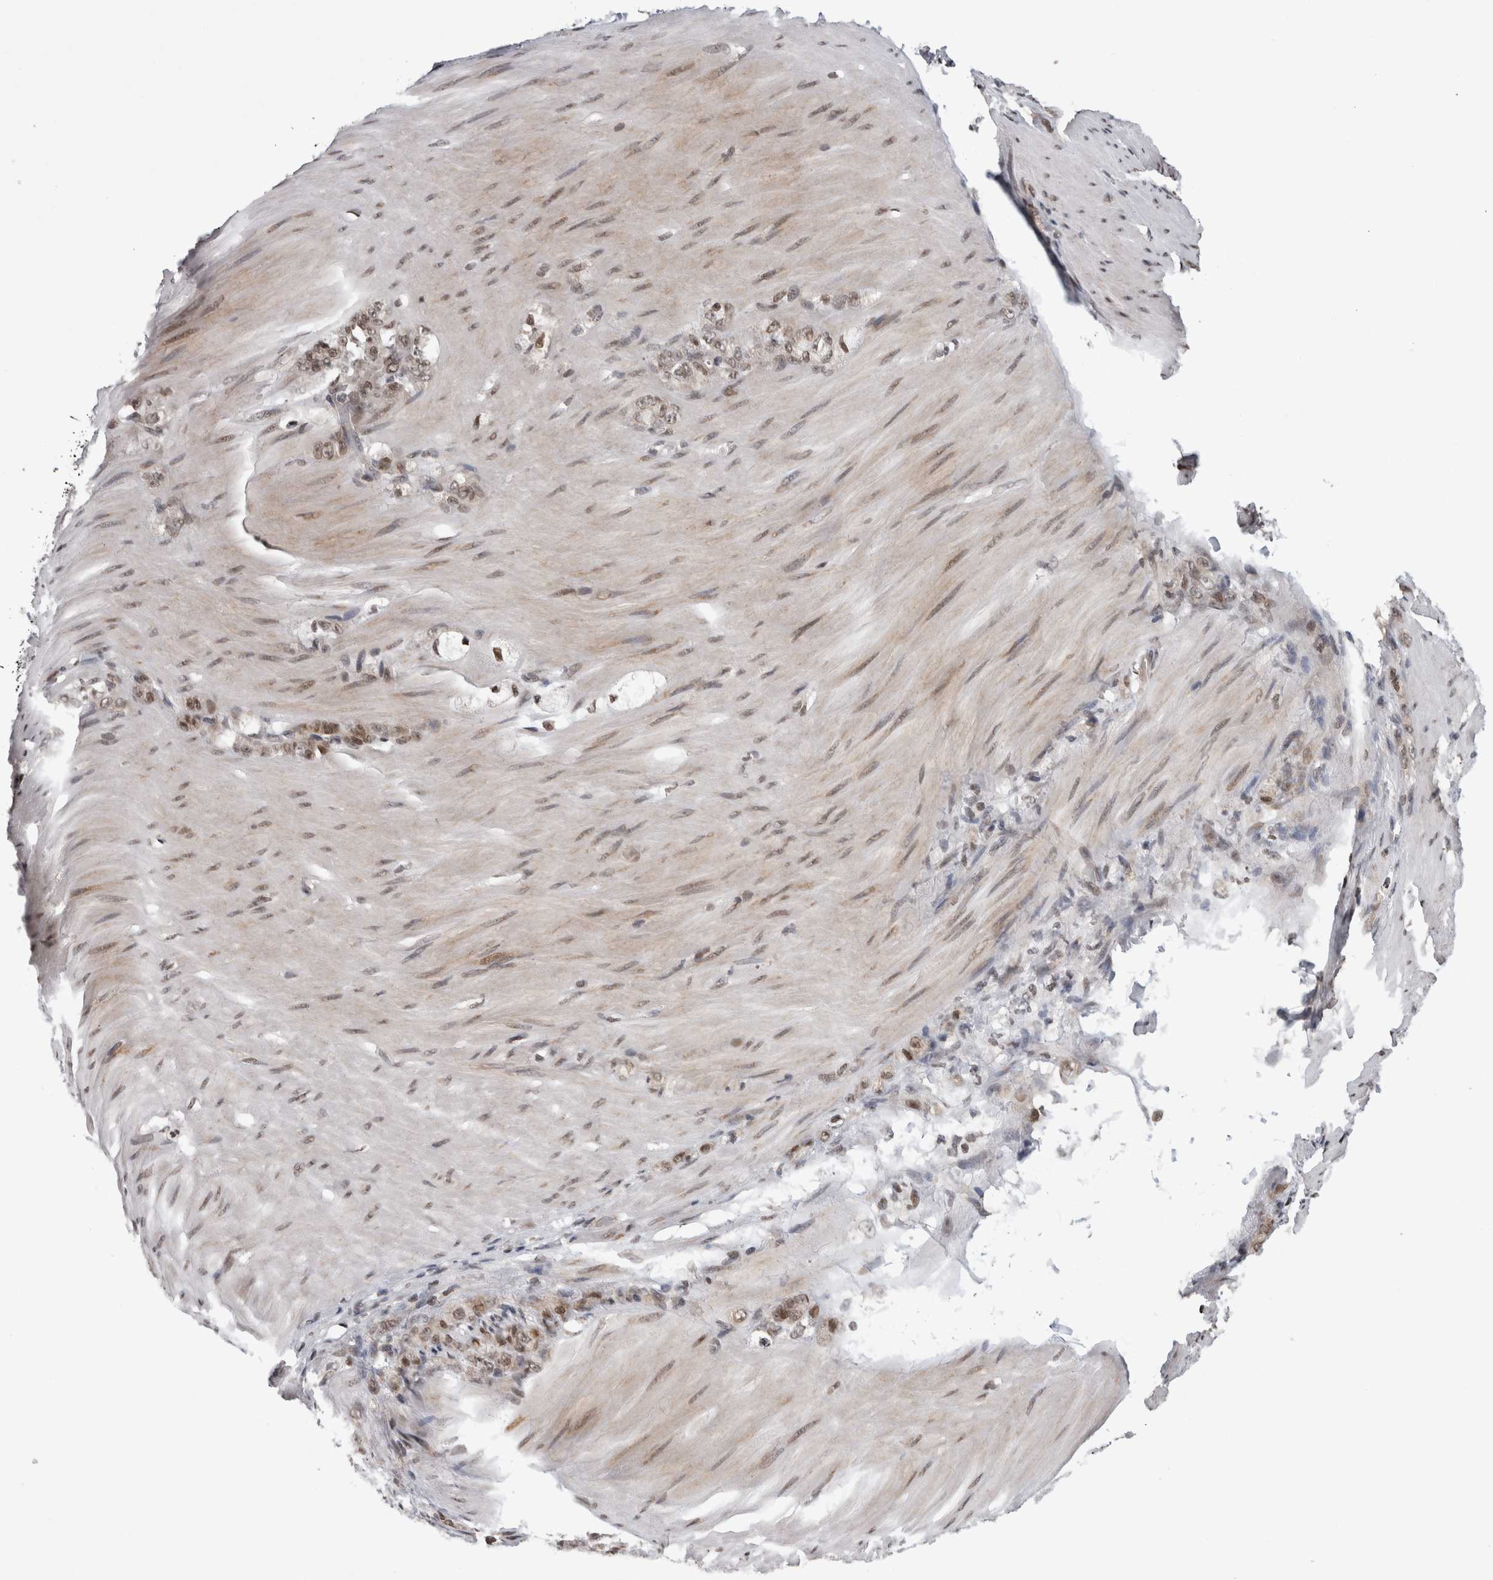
{"staining": {"intensity": "weak", "quantity": ">75%", "location": "nuclear"}, "tissue": "stomach cancer", "cell_type": "Tumor cells", "image_type": "cancer", "snomed": [{"axis": "morphology", "description": "Normal tissue, NOS"}, {"axis": "morphology", "description": "Adenocarcinoma, NOS"}, {"axis": "topography", "description": "Stomach"}], "caption": "This photomicrograph reveals immunohistochemistry (IHC) staining of human stomach adenocarcinoma, with low weak nuclear positivity in about >75% of tumor cells.", "gene": "ZBTB11", "patient": {"sex": "male", "age": 82}}